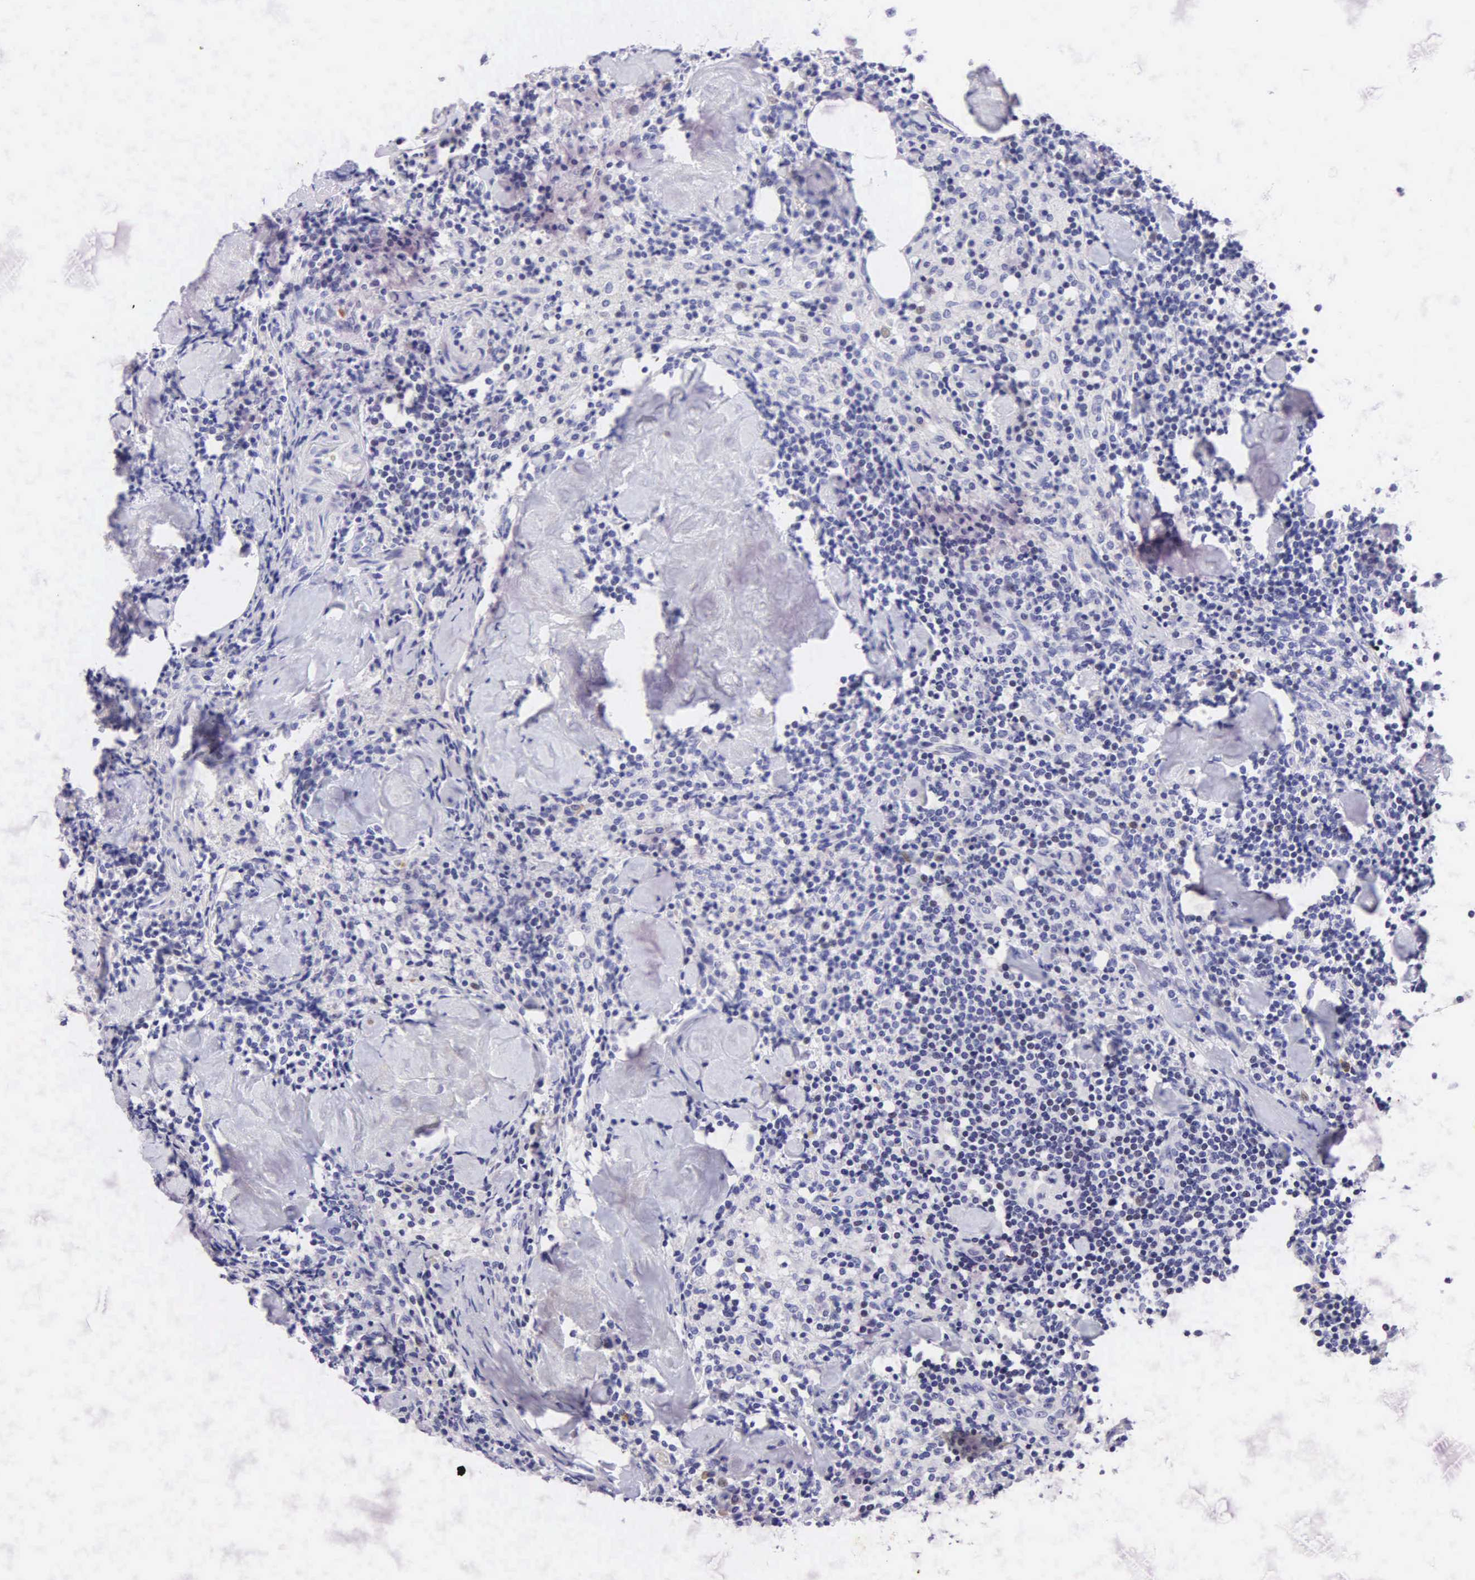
{"staining": {"intensity": "negative", "quantity": "none", "location": "none"}, "tissue": "lymph node", "cell_type": "Germinal center cells", "image_type": "normal", "snomed": [{"axis": "morphology", "description": "Normal tissue, NOS"}, {"axis": "topography", "description": "Lymph node"}], "caption": "The micrograph reveals no significant expression in germinal center cells of lymph node. Brightfield microscopy of immunohistochemistry (IHC) stained with DAB (brown) and hematoxylin (blue), captured at high magnification.", "gene": "NKX2", "patient": {"sex": "male", "age": 67}}